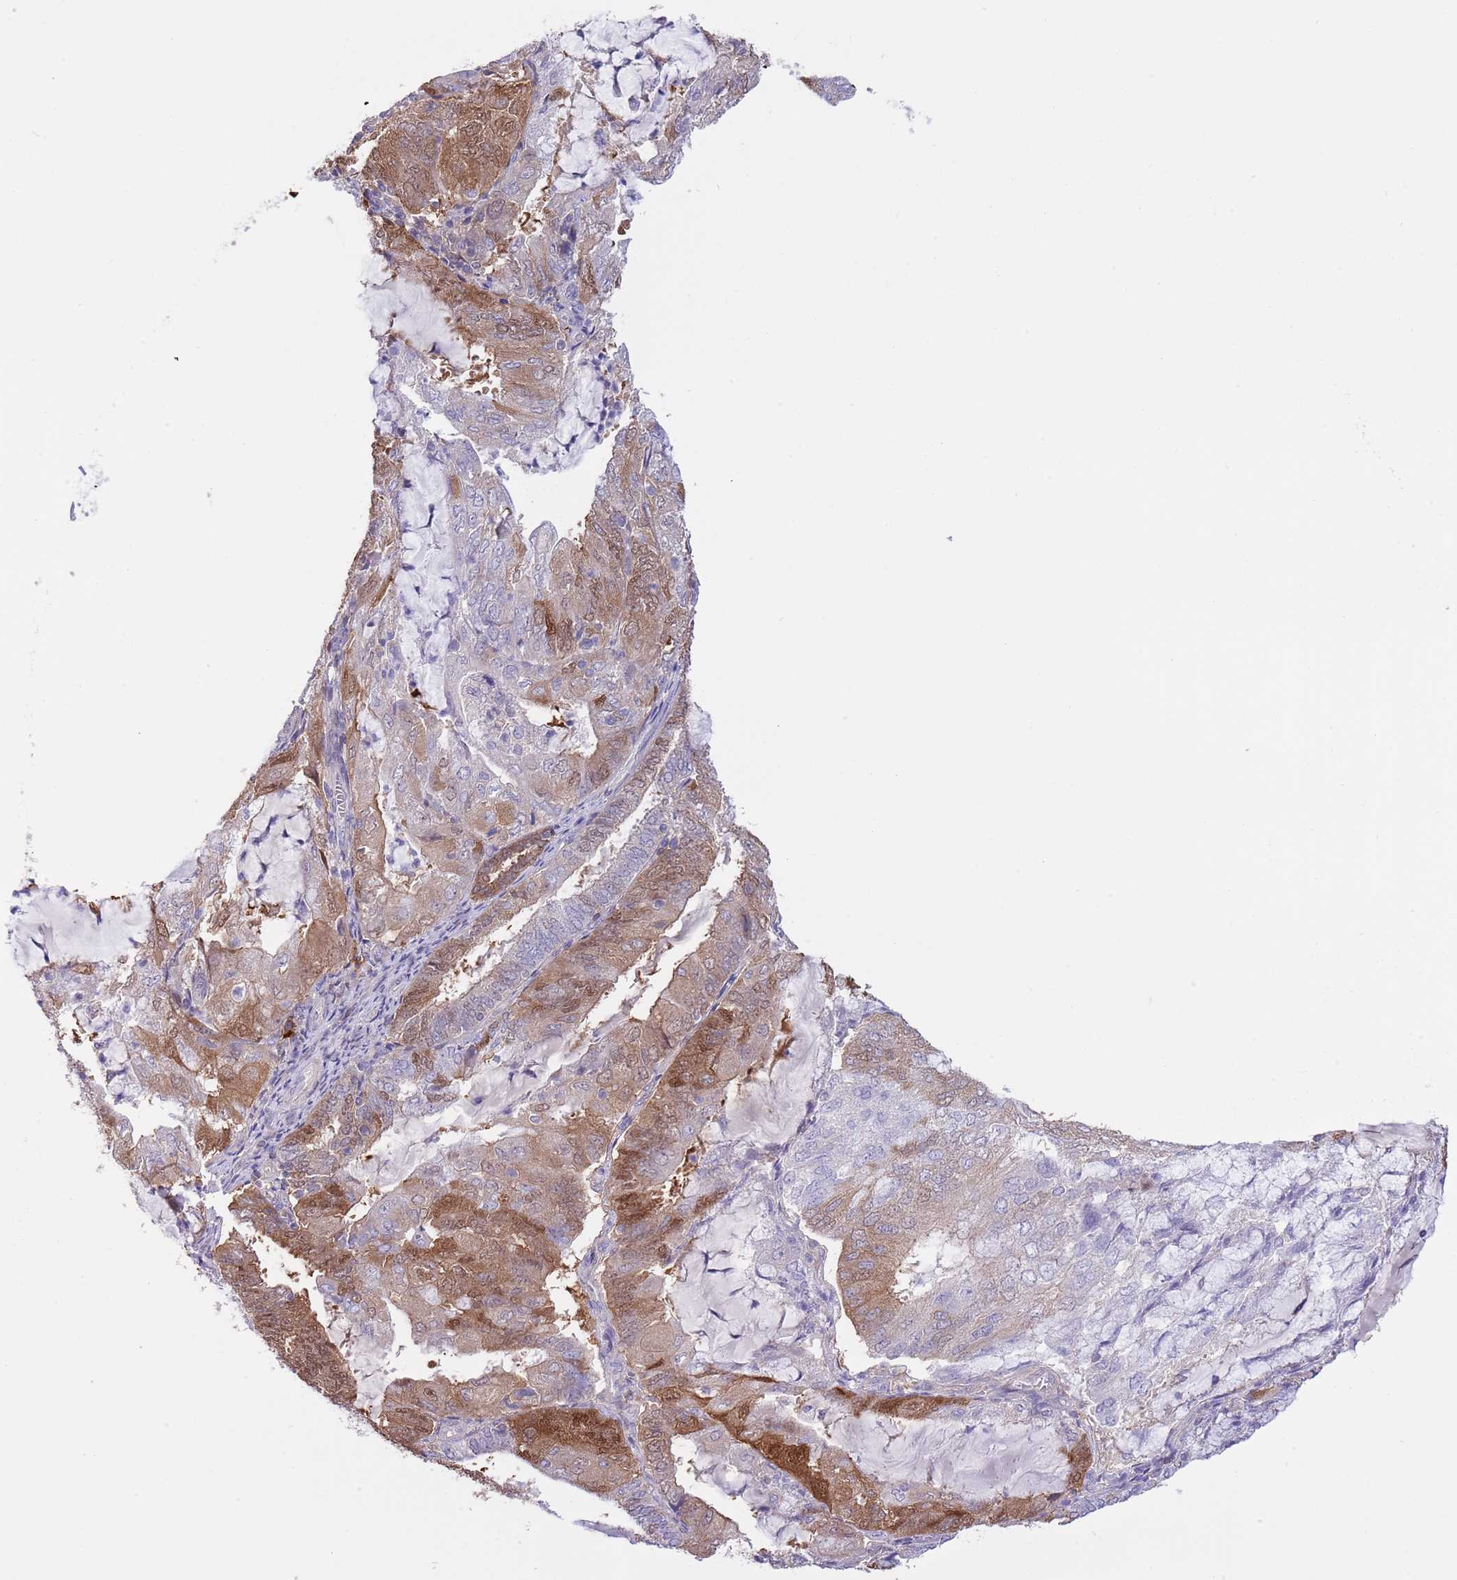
{"staining": {"intensity": "moderate", "quantity": "<25%", "location": "cytoplasmic/membranous"}, "tissue": "endometrial cancer", "cell_type": "Tumor cells", "image_type": "cancer", "snomed": [{"axis": "morphology", "description": "Adenocarcinoma, NOS"}, {"axis": "topography", "description": "Endometrium"}], "caption": "High-magnification brightfield microscopy of endometrial cancer stained with DAB (brown) and counterstained with hematoxylin (blue). tumor cells exhibit moderate cytoplasmic/membranous positivity is present in about<25% of cells.", "gene": "PRR32", "patient": {"sex": "female", "age": 81}}